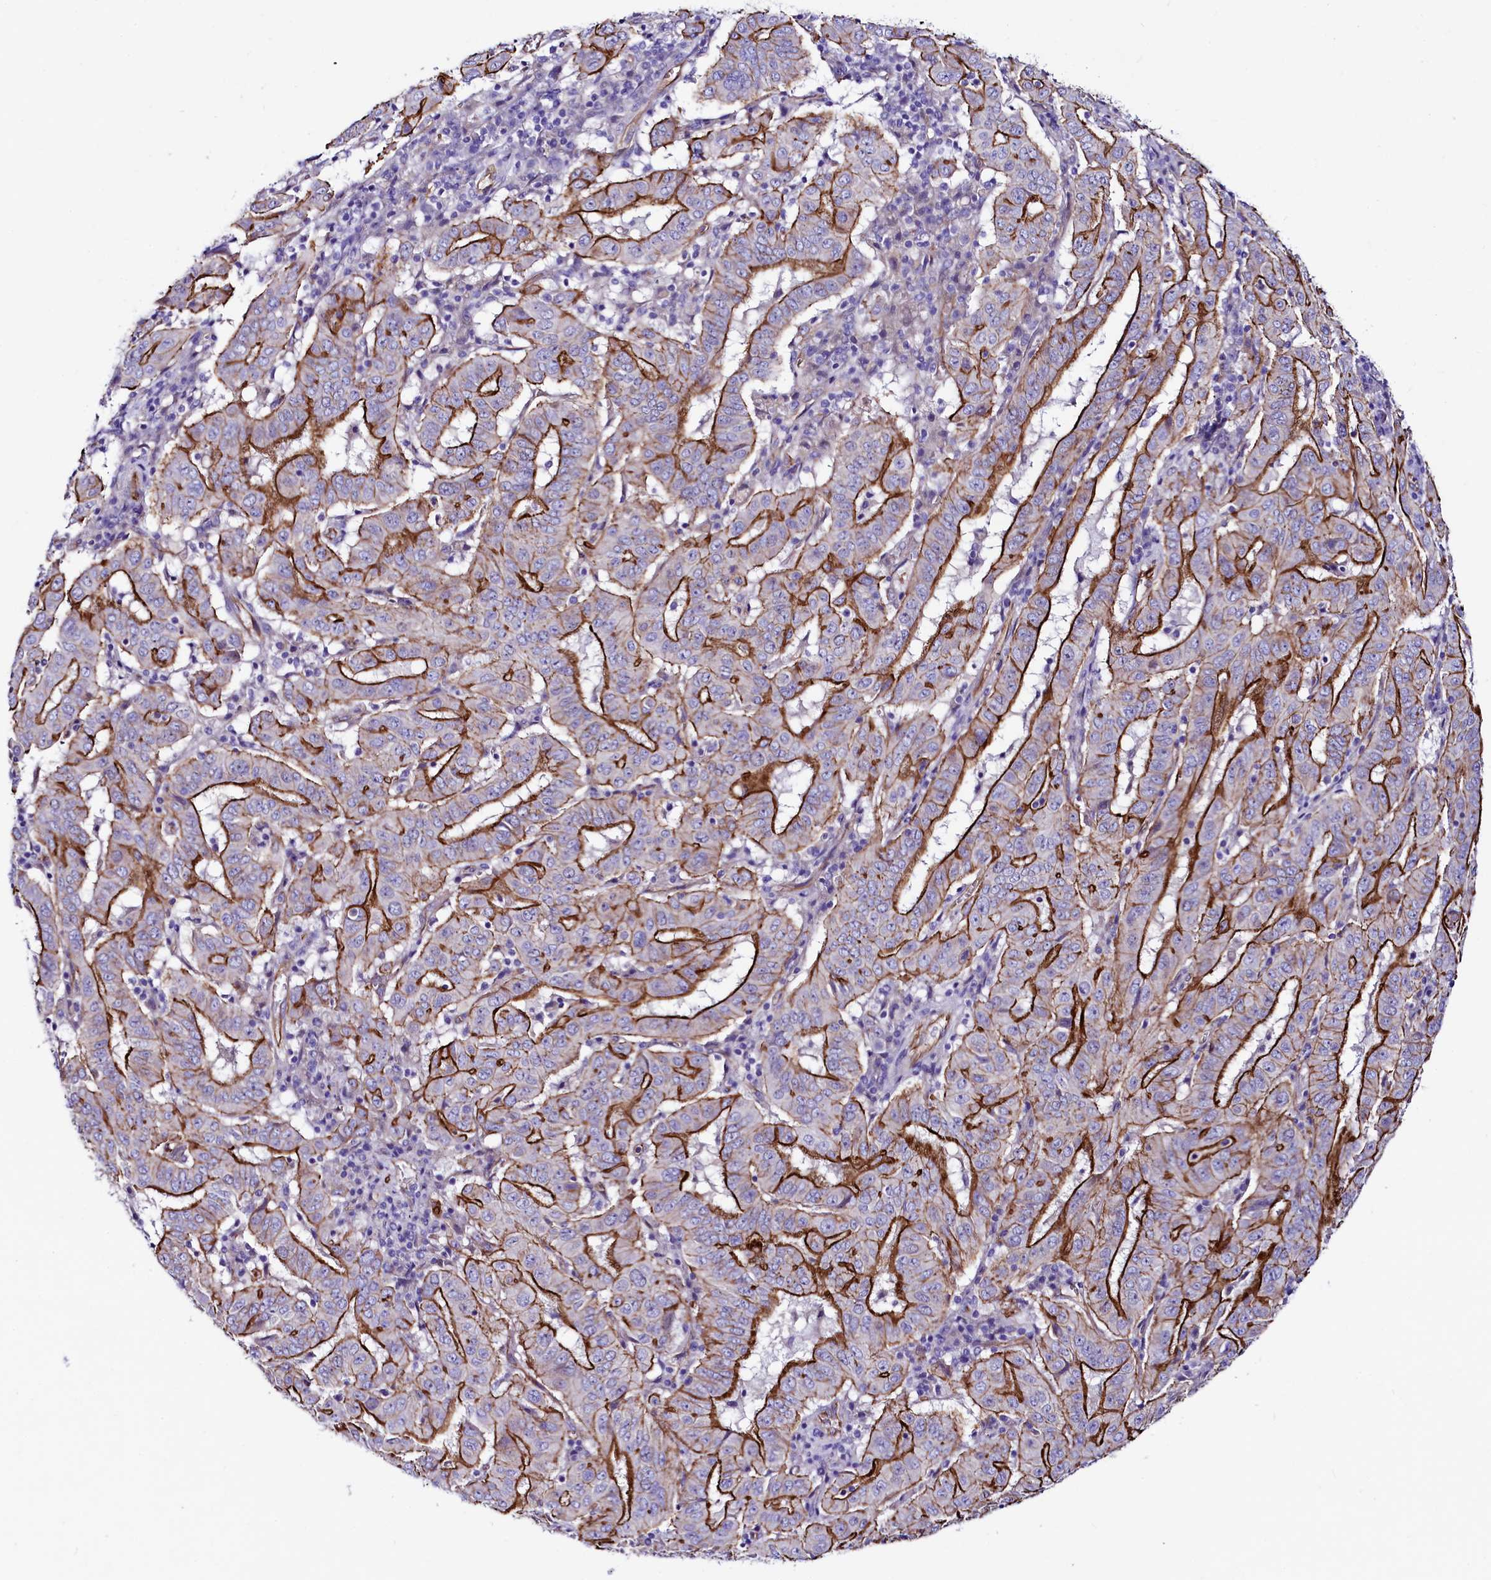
{"staining": {"intensity": "strong", "quantity": ">75%", "location": "cytoplasmic/membranous"}, "tissue": "pancreatic cancer", "cell_type": "Tumor cells", "image_type": "cancer", "snomed": [{"axis": "morphology", "description": "Adenocarcinoma, NOS"}, {"axis": "topography", "description": "Pancreas"}], "caption": "Immunohistochemistry (IHC) photomicrograph of neoplastic tissue: human adenocarcinoma (pancreatic) stained using immunohistochemistry (IHC) displays high levels of strong protein expression localized specifically in the cytoplasmic/membranous of tumor cells, appearing as a cytoplasmic/membranous brown color.", "gene": "SLF1", "patient": {"sex": "male", "age": 63}}